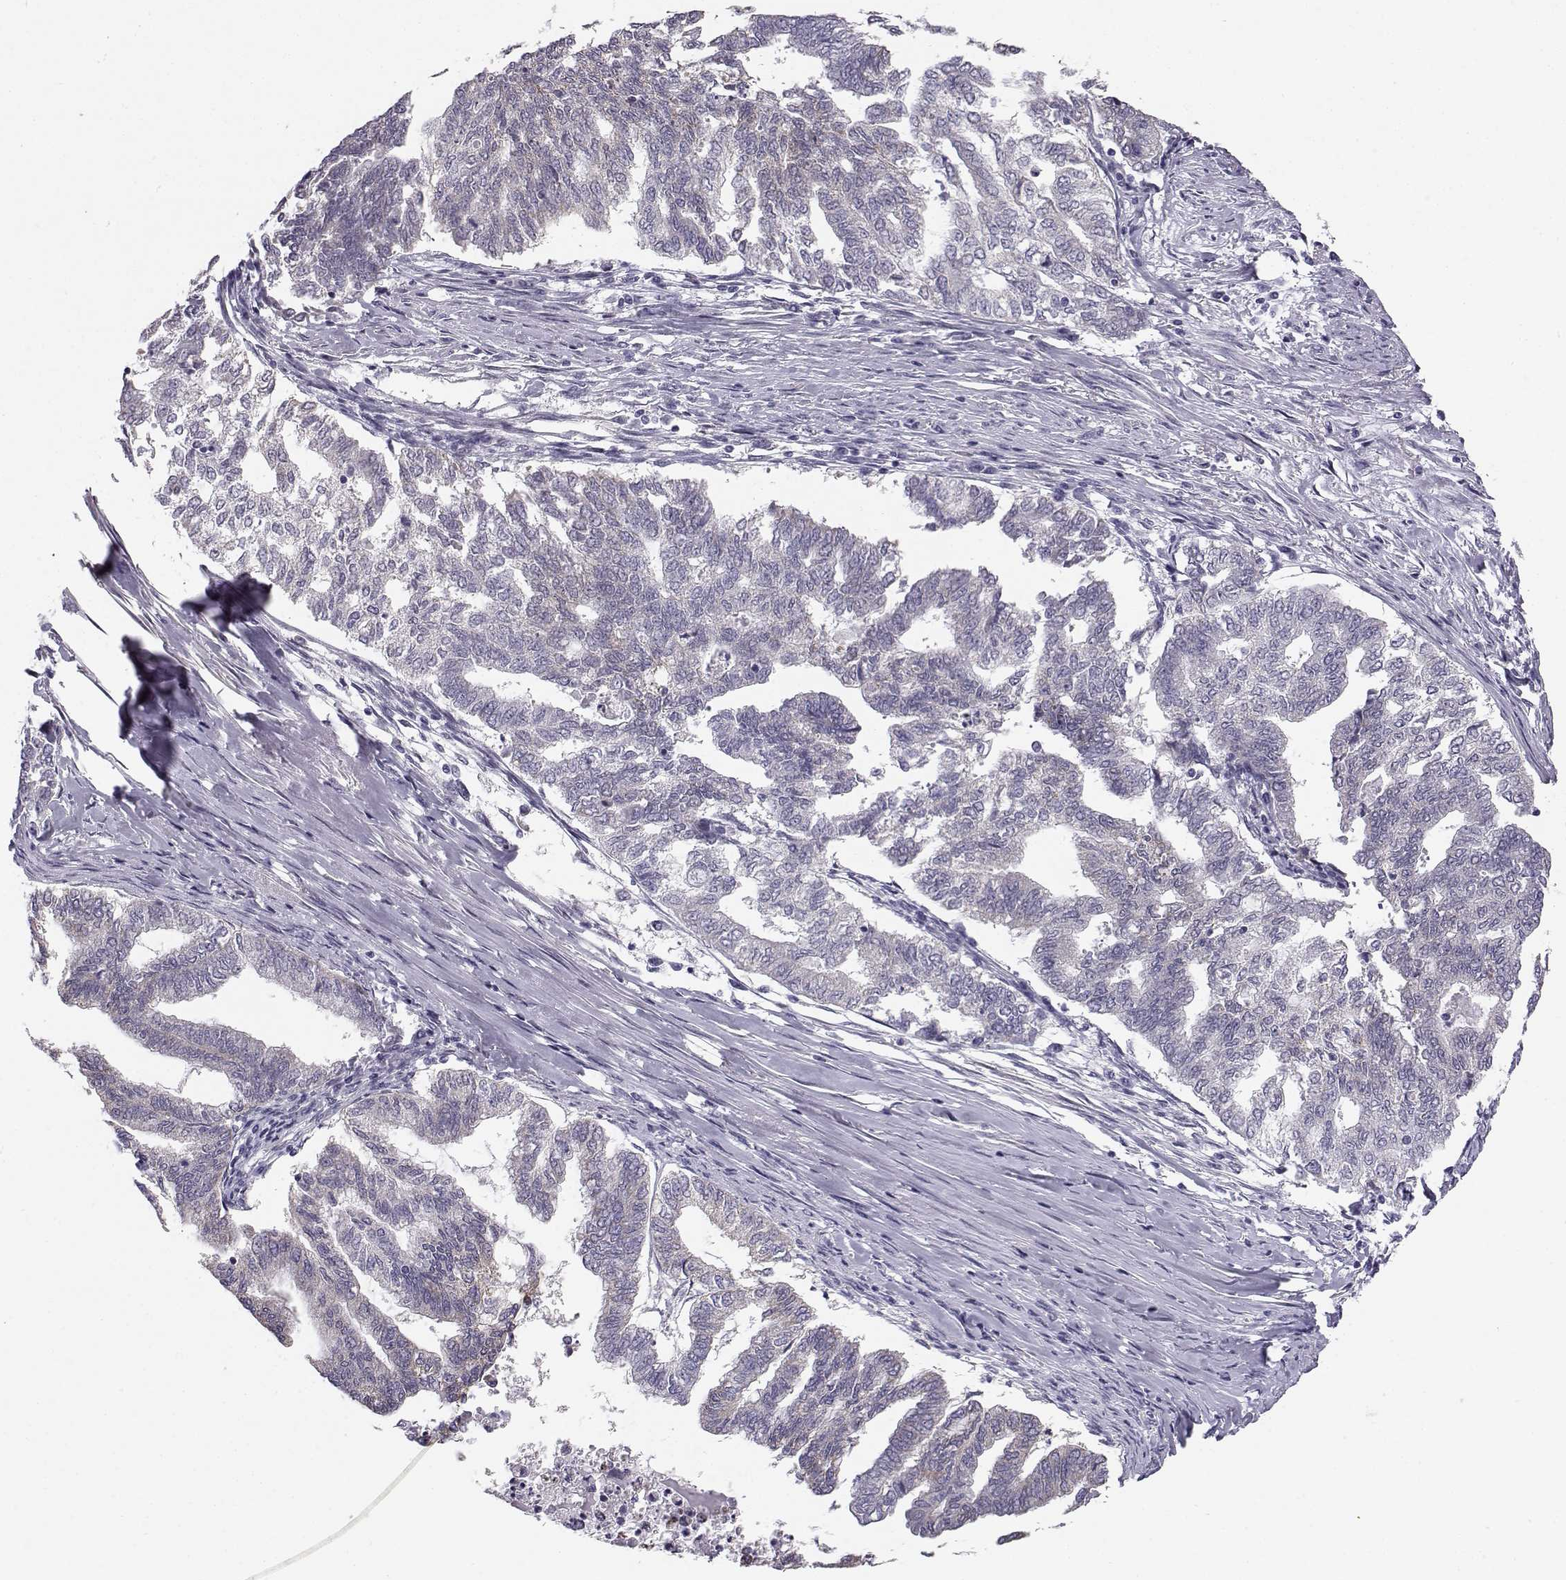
{"staining": {"intensity": "negative", "quantity": "none", "location": "none"}, "tissue": "endometrial cancer", "cell_type": "Tumor cells", "image_type": "cancer", "snomed": [{"axis": "morphology", "description": "Adenocarcinoma, NOS"}, {"axis": "topography", "description": "Endometrium"}], "caption": "The micrograph displays no staining of tumor cells in adenocarcinoma (endometrial).", "gene": "KCNMB4", "patient": {"sex": "female", "age": 79}}